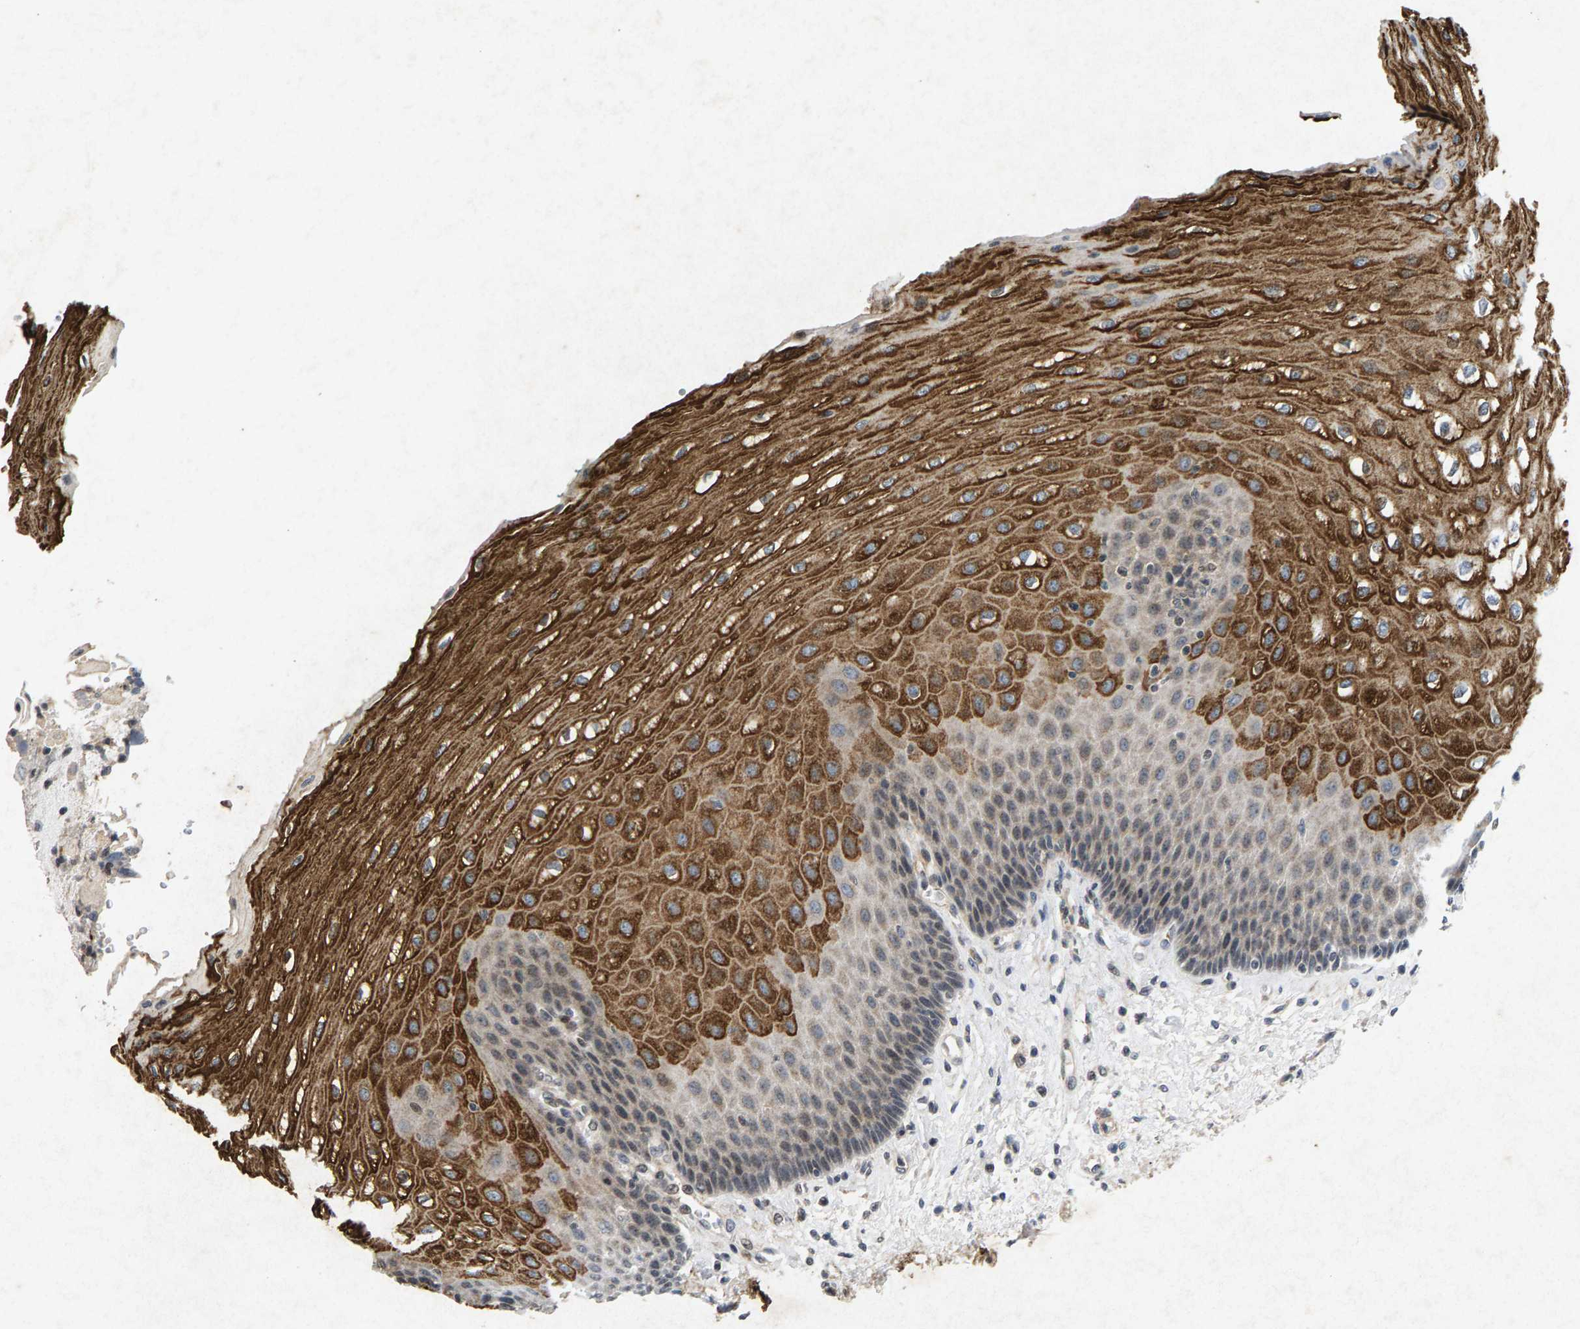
{"staining": {"intensity": "strong", "quantity": "25%-75%", "location": "cytoplasmic/membranous"}, "tissue": "esophagus", "cell_type": "Squamous epithelial cells", "image_type": "normal", "snomed": [{"axis": "morphology", "description": "Normal tissue, NOS"}, {"axis": "topography", "description": "Esophagus"}], "caption": "A high-resolution image shows immunohistochemistry (IHC) staining of normal esophagus, which demonstrates strong cytoplasmic/membranous staining in approximately 25%-75% of squamous epithelial cells. (Brightfield microscopy of DAB IHC at high magnification).", "gene": "ZPR1", "patient": {"sex": "male", "age": 54}}